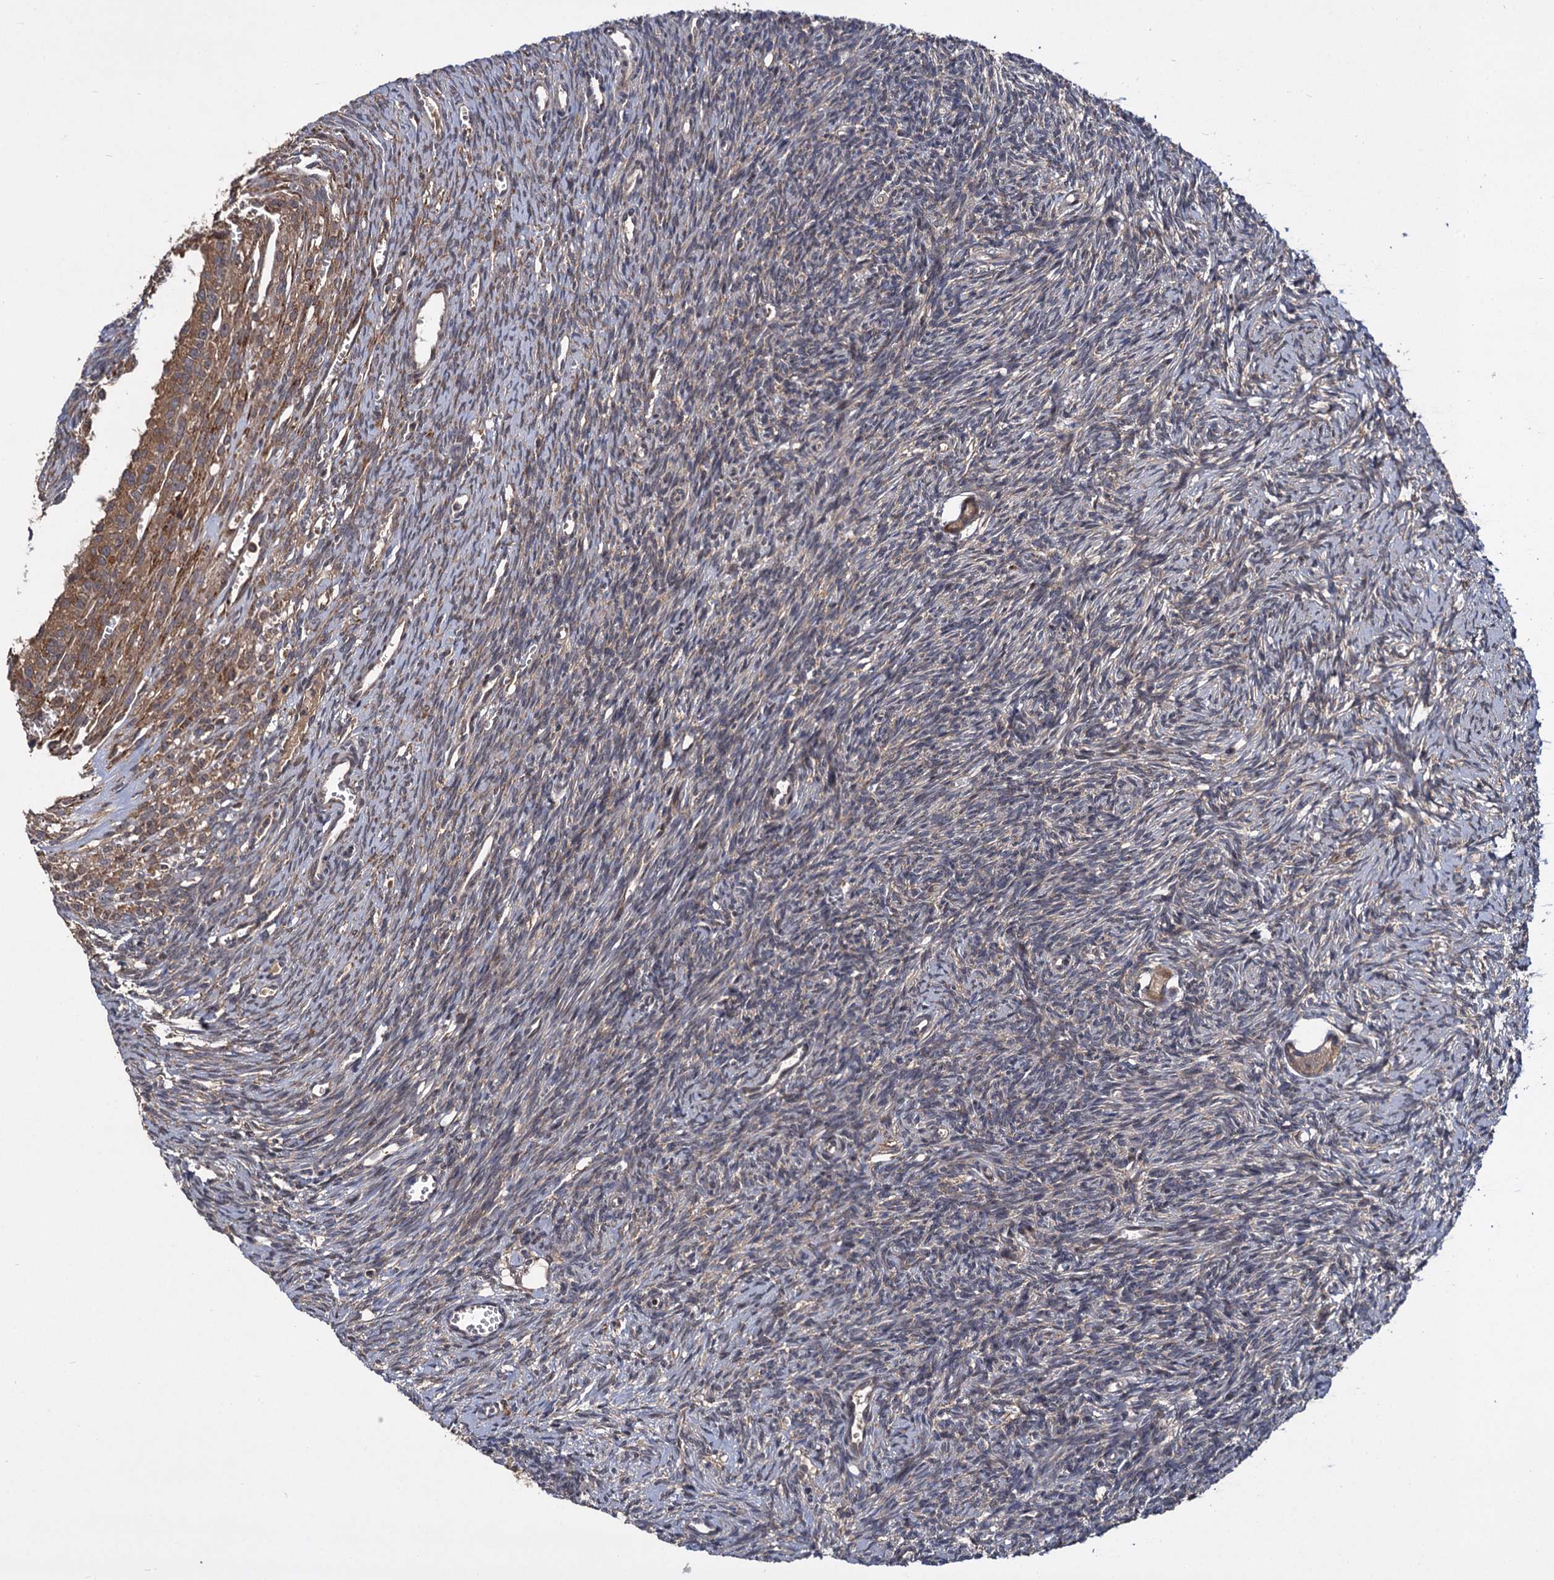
{"staining": {"intensity": "weak", "quantity": ">75%", "location": "cytoplasmic/membranous"}, "tissue": "ovary", "cell_type": "Follicle cells", "image_type": "normal", "snomed": [{"axis": "morphology", "description": "Normal tissue, NOS"}, {"axis": "topography", "description": "Ovary"}], "caption": "Immunohistochemistry micrograph of unremarkable ovary stained for a protein (brown), which displays low levels of weak cytoplasmic/membranous staining in approximately >75% of follicle cells.", "gene": "INPPL1", "patient": {"sex": "female", "age": 39}}